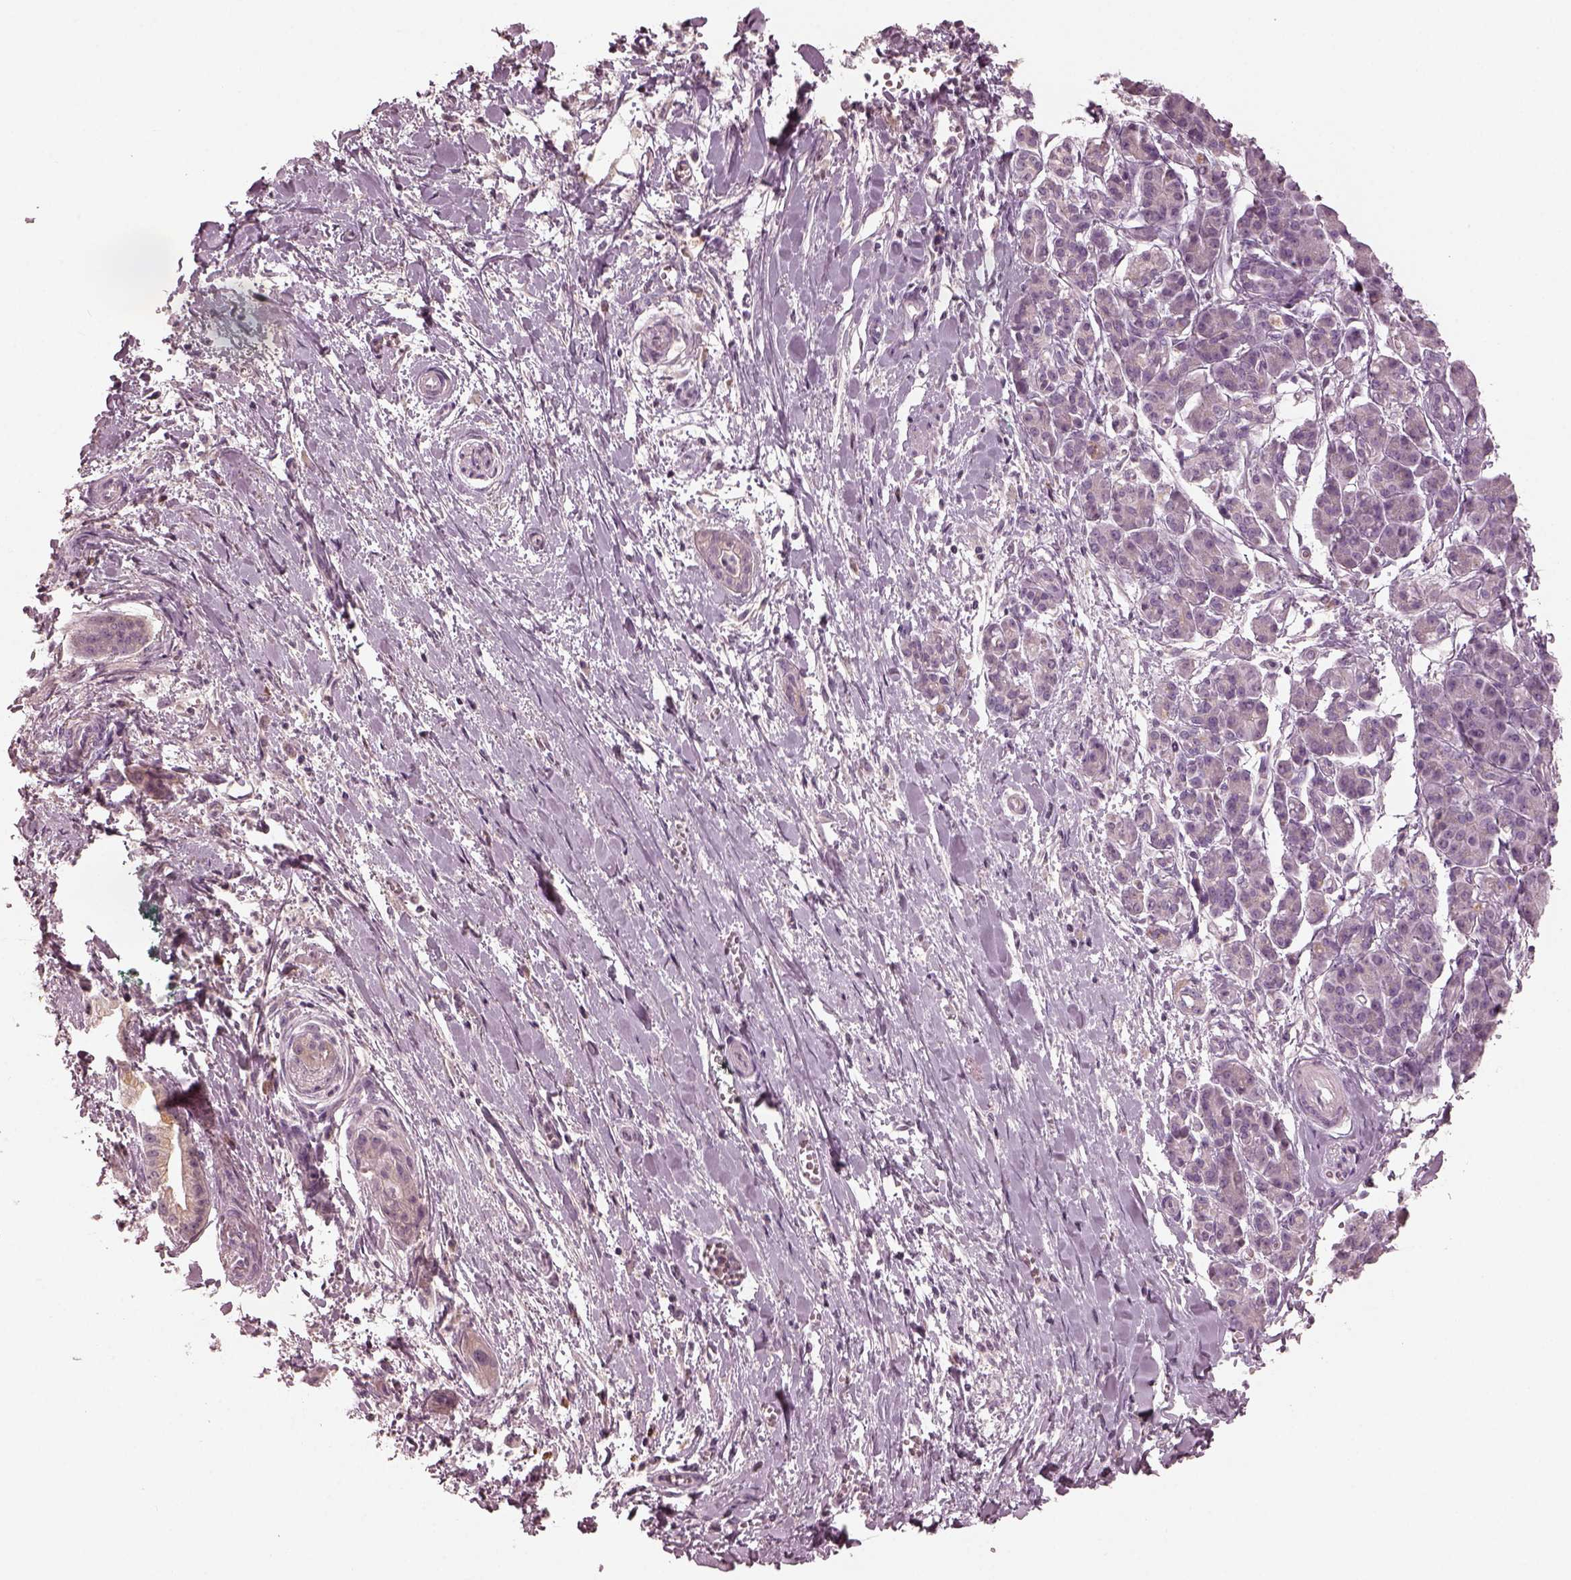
{"staining": {"intensity": "negative", "quantity": "none", "location": "none"}, "tissue": "pancreatic cancer", "cell_type": "Tumor cells", "image_type": "cancer", "snomed": [{"axis": "morphology", "description": "Normal tissue, NOS"}, {"axis": "morphology", "description": "Adenocarcinoma, NOS"}, {"axis": "topography", "description": "Lymph node"}, {"axis": "topography", "description": "Pancreas"}], "caption": "Human pancreatic adenocarcinoma stained for a protein using IHC exhibits no staining in tumor cells.", "gene": "MIA", "patient": {"sex": "female", "age": 58}}